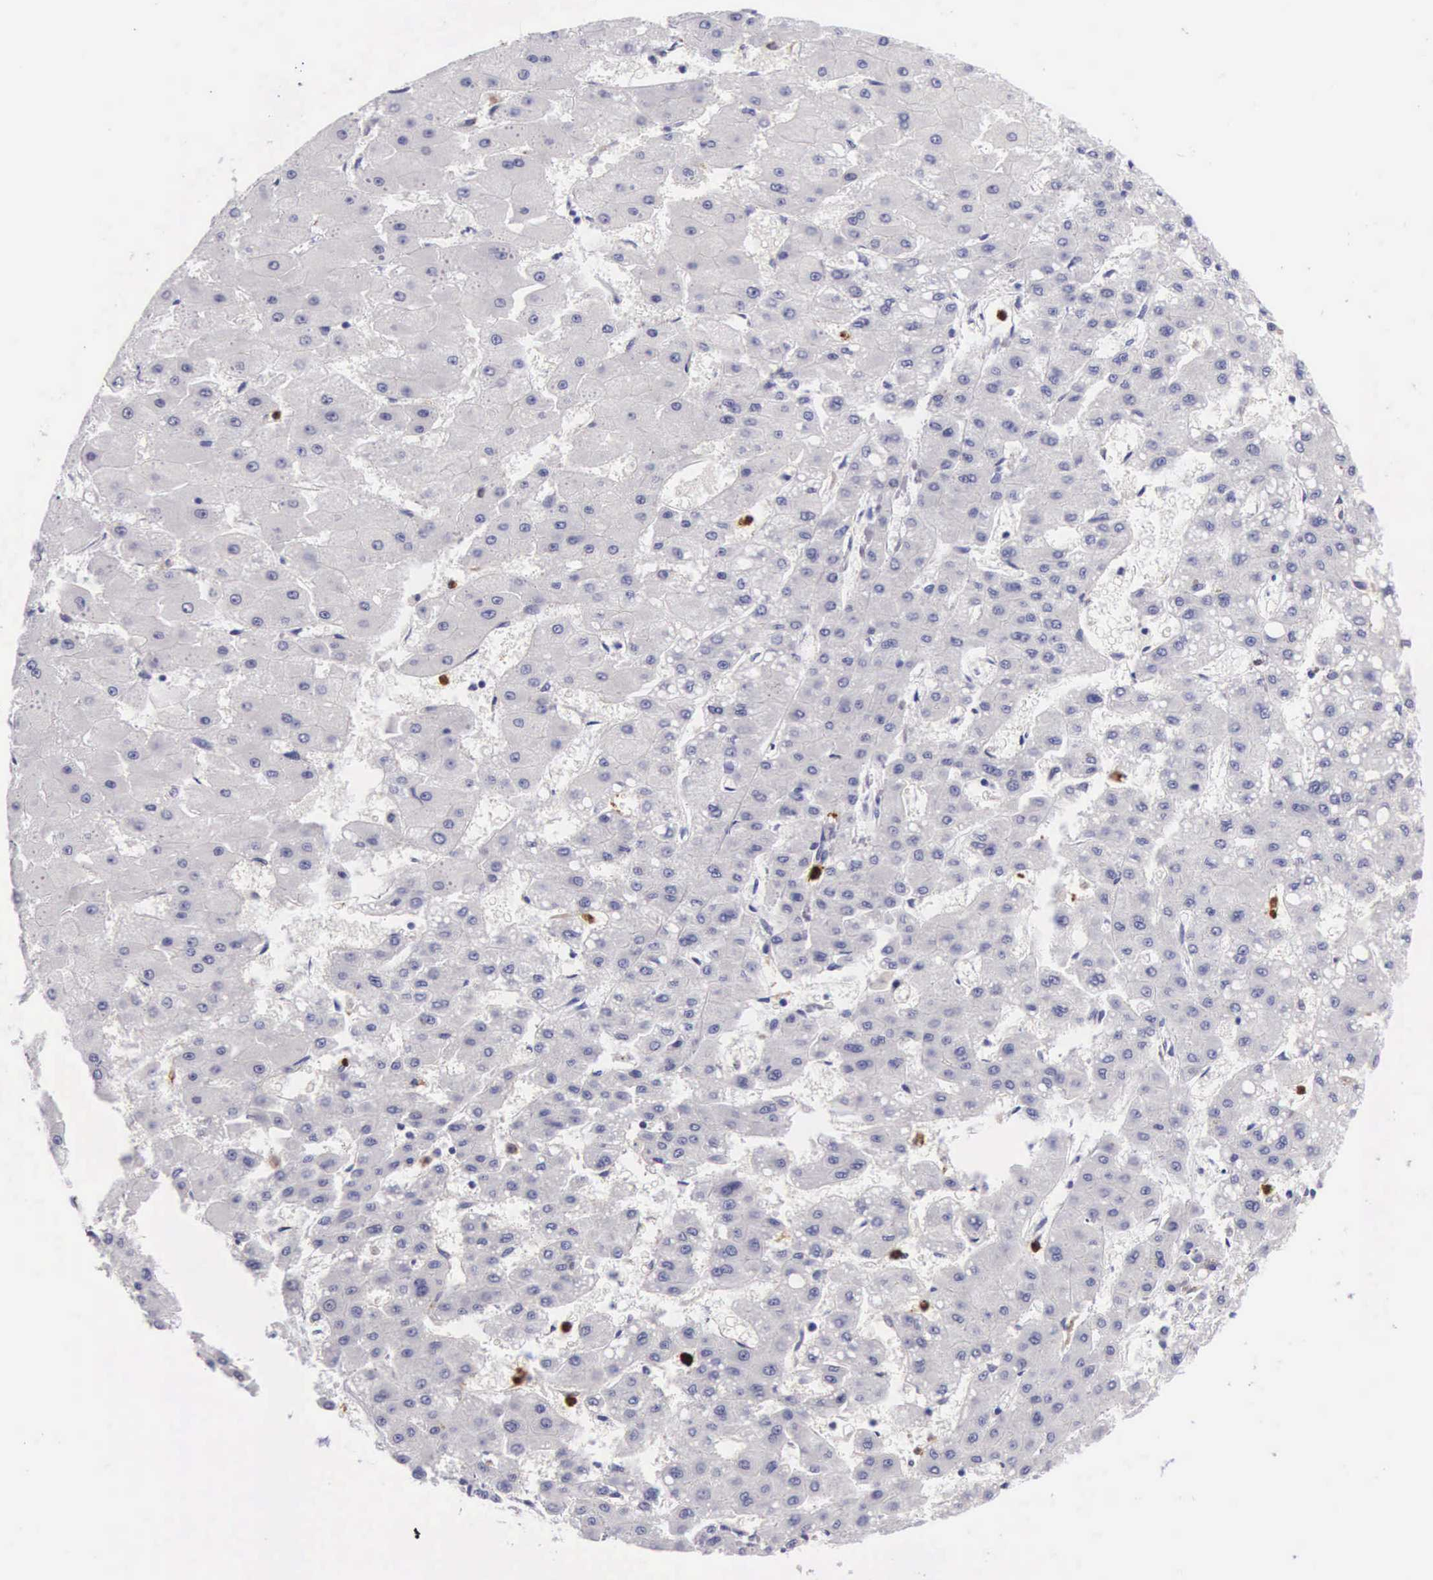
{"staining": {"intensity": "negative", "quantity": "none", "location": "none"}, "tissue": "liver cancer", "cell_type": "Tumor cells", "image_type": "cancer", "snomed": [{"axis": "morphology", "description": "Carcinoma, Hepatocellular, NOS"}, {"axis": "topography", "description": "Liver"}], "caption": "Tumor cells are negative for protein expression in human hepatocellular carcinoma (liver). (DAB IHC visualized using brightfield microscopy, high magnification).", "gene": "FCN1", "patient": {"sex": "female", "age": 52}}